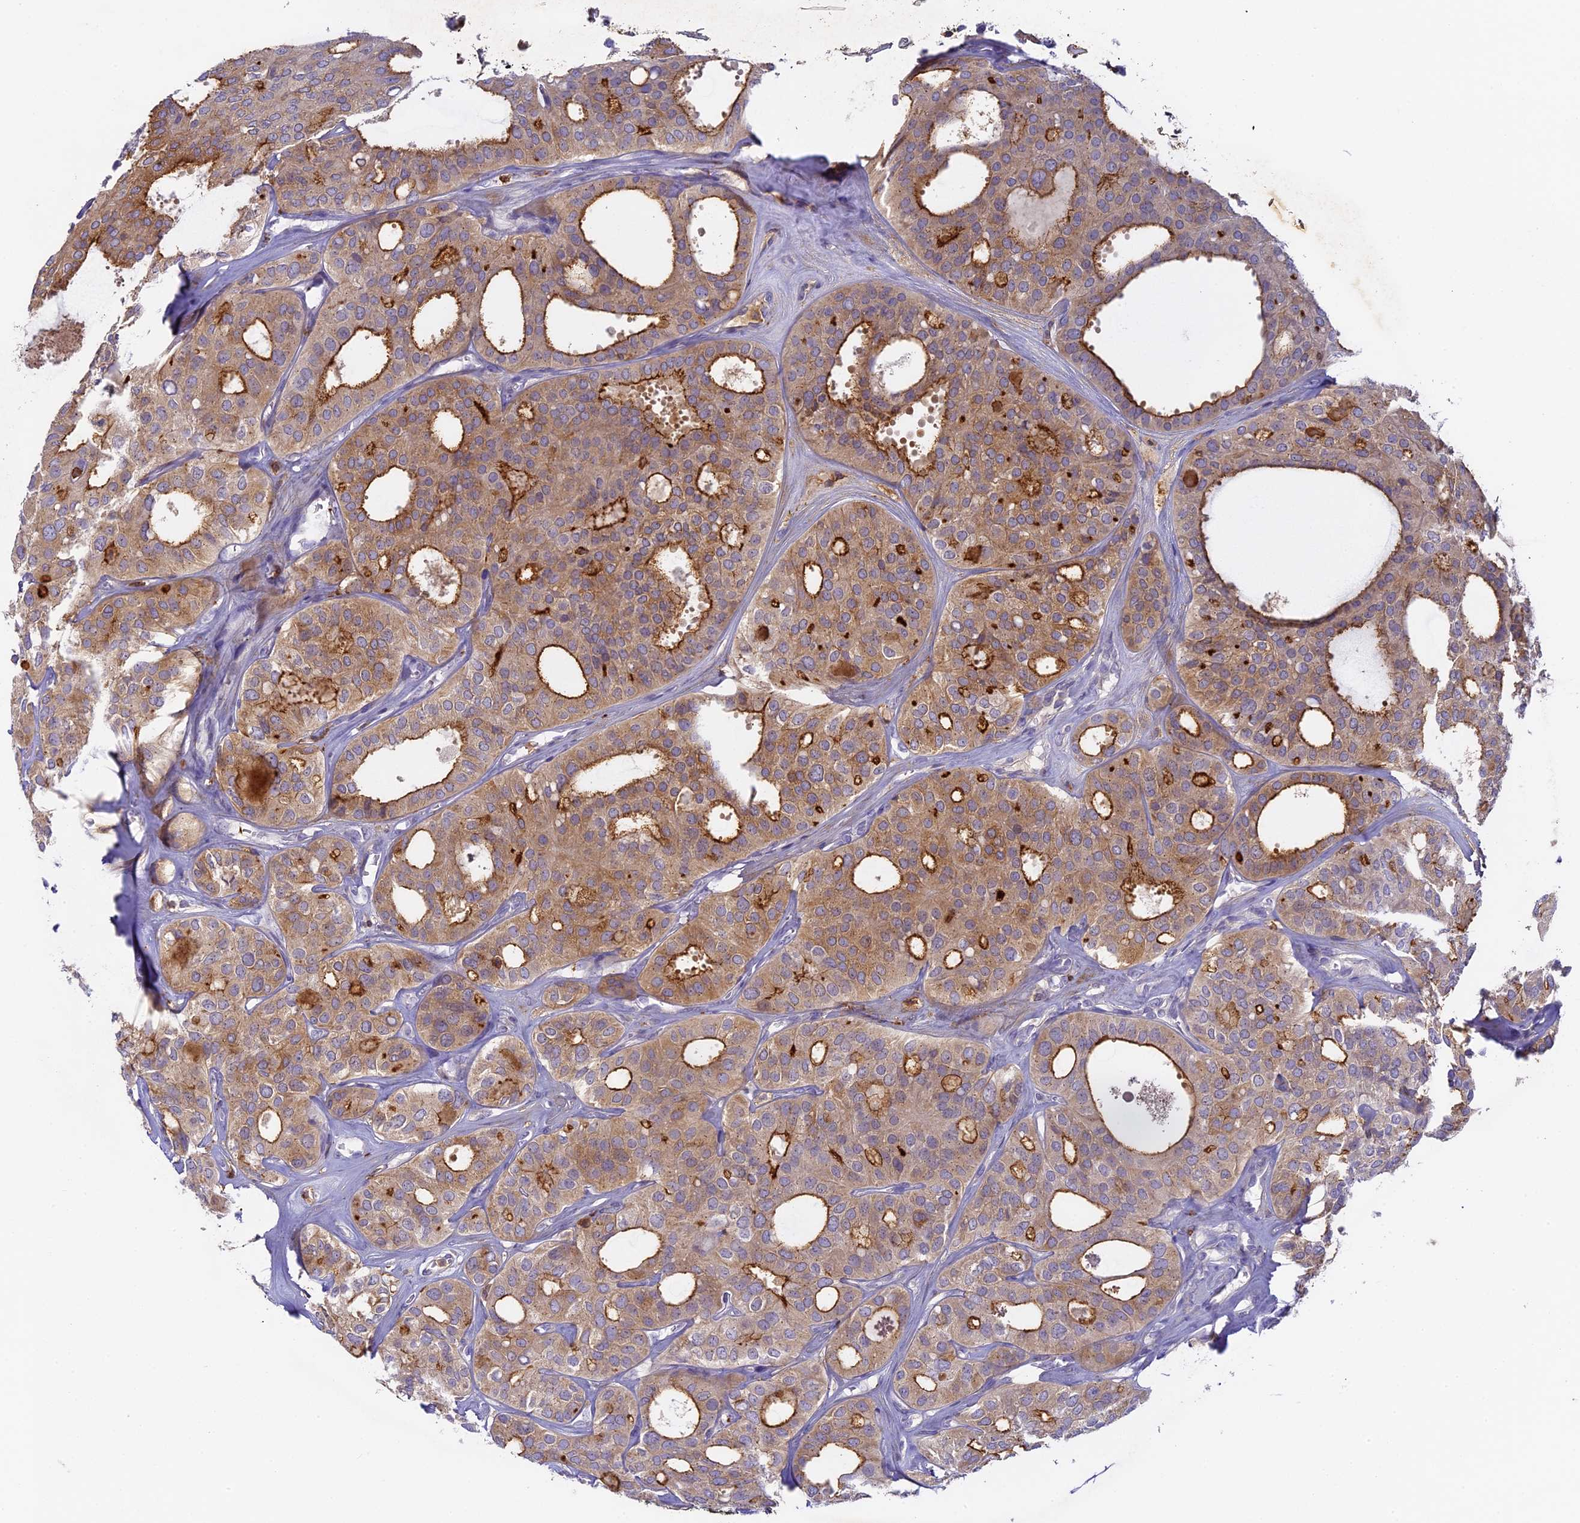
{"staining": {"intensity": "moderate", "quantity": ">75%", "location": "cytoplasmic/membranous"}, "tissue": "thyroid cancer", "cell_type": "Tumor cells", "image_type": "cancer", "snomed": [{"axis": "morphology", "description": "Follicular adenoma carcinoma, NOS"}, {"axis": "topography", "description": "Thyroid gland"}], "caption": "Immunohistochemistry of human thyroid follicular adenoma carcinoma displays medium levels of moderate cytoplasmic/membranous positivity in about >75% of tumor cells.", "gene": "FYB1", "patient": {"sex": "male", "age": 75}}